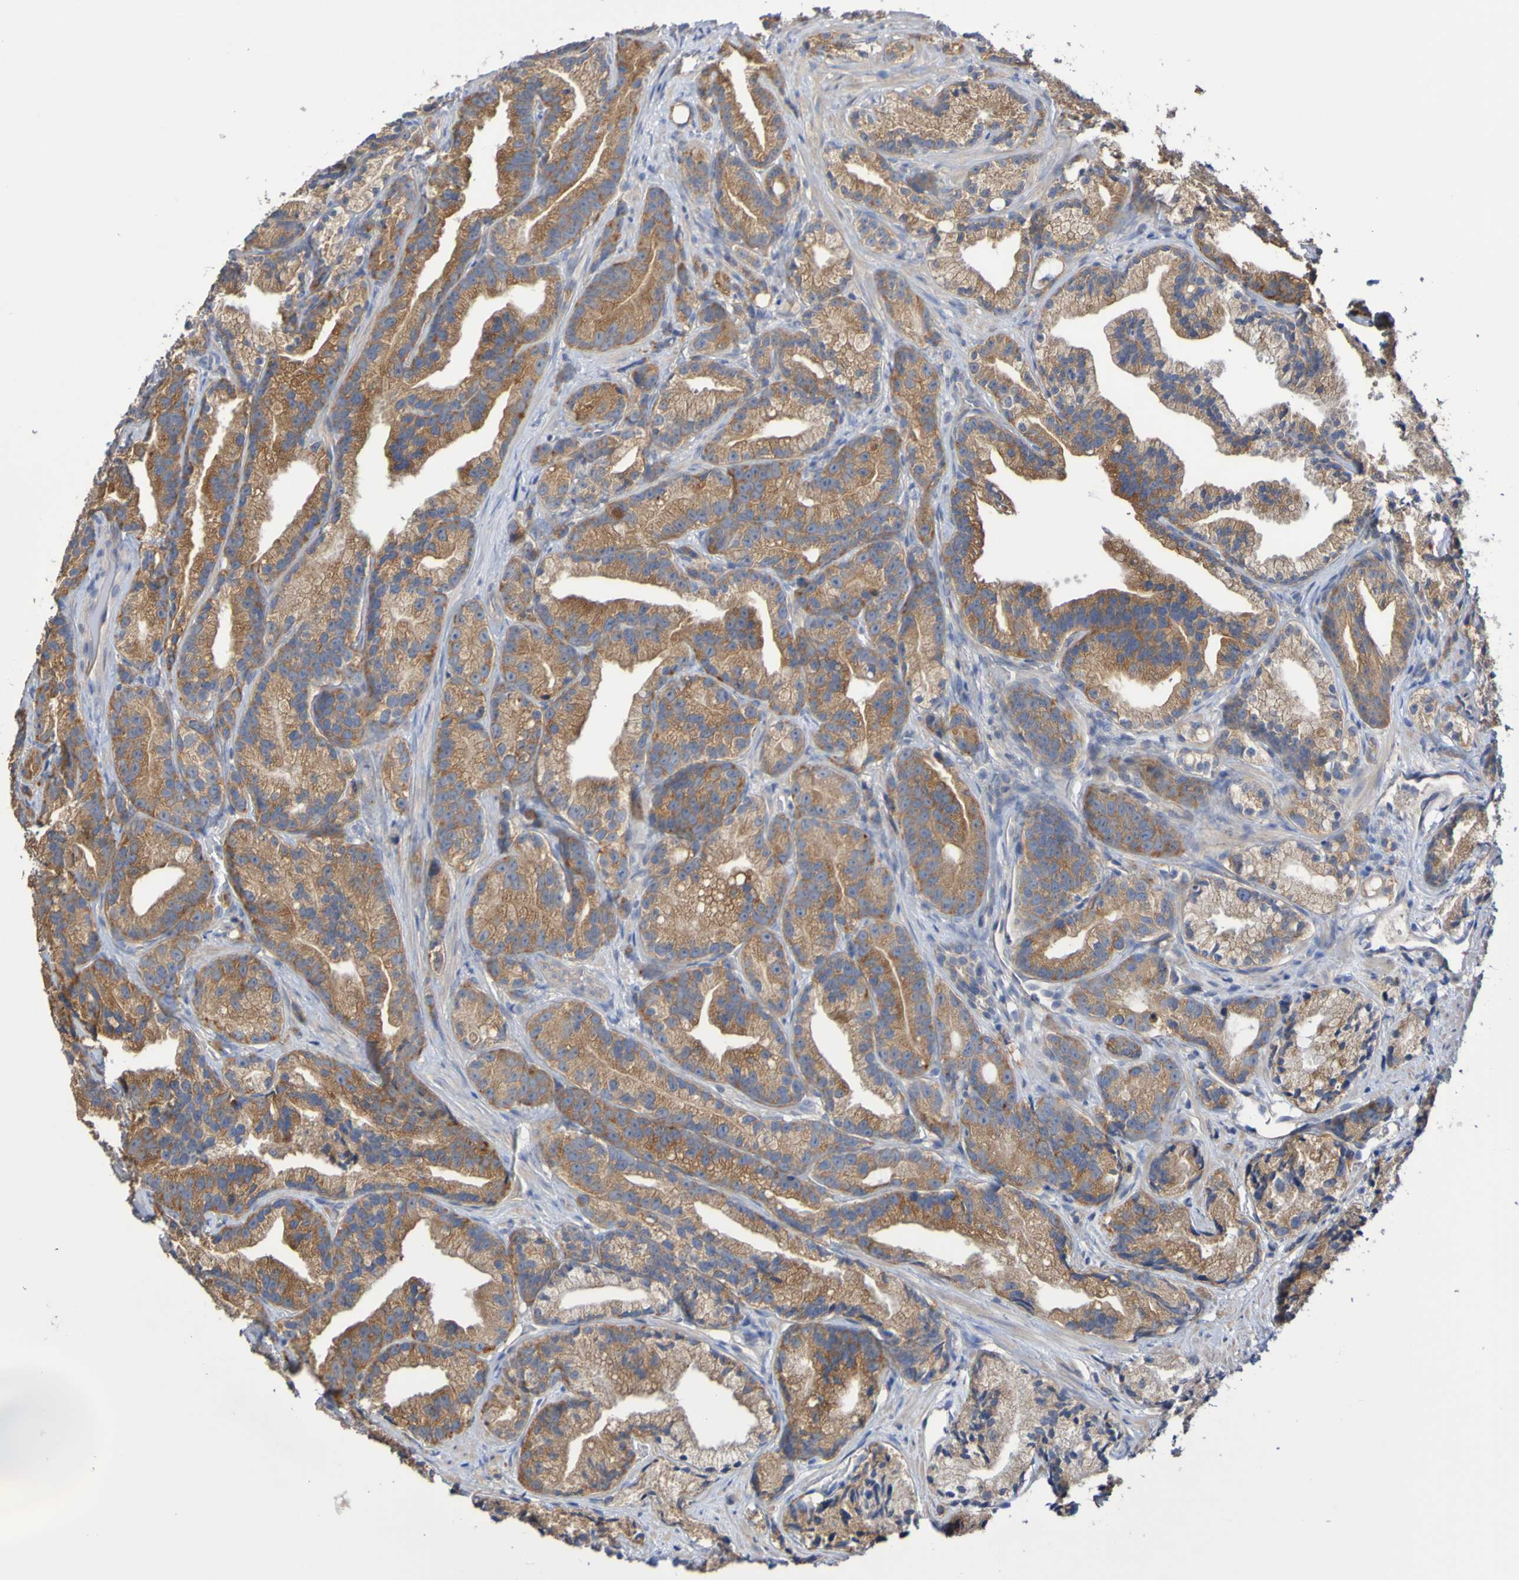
{"staining": {"intensity": "moderate", "quantity": ">75%", "location": "cytoplasmic/membranous"}, "tissue": "prostate cancer", "cell_type": "Tumor cells", "image_type": "cancer", "snomed": [{"axis": "morphology", "description": "Adenocarcinoma, Low grade"}, {"axis": "topography", "description": "Prostate"}], "caption": "Prostate low-grade adenocarcinoma stained for a protein reveals moderate cytoplasmic/membranous positivity in tumor cells.", "gene": "PHYH", "patient": {"sex": "male", "age": 89}}